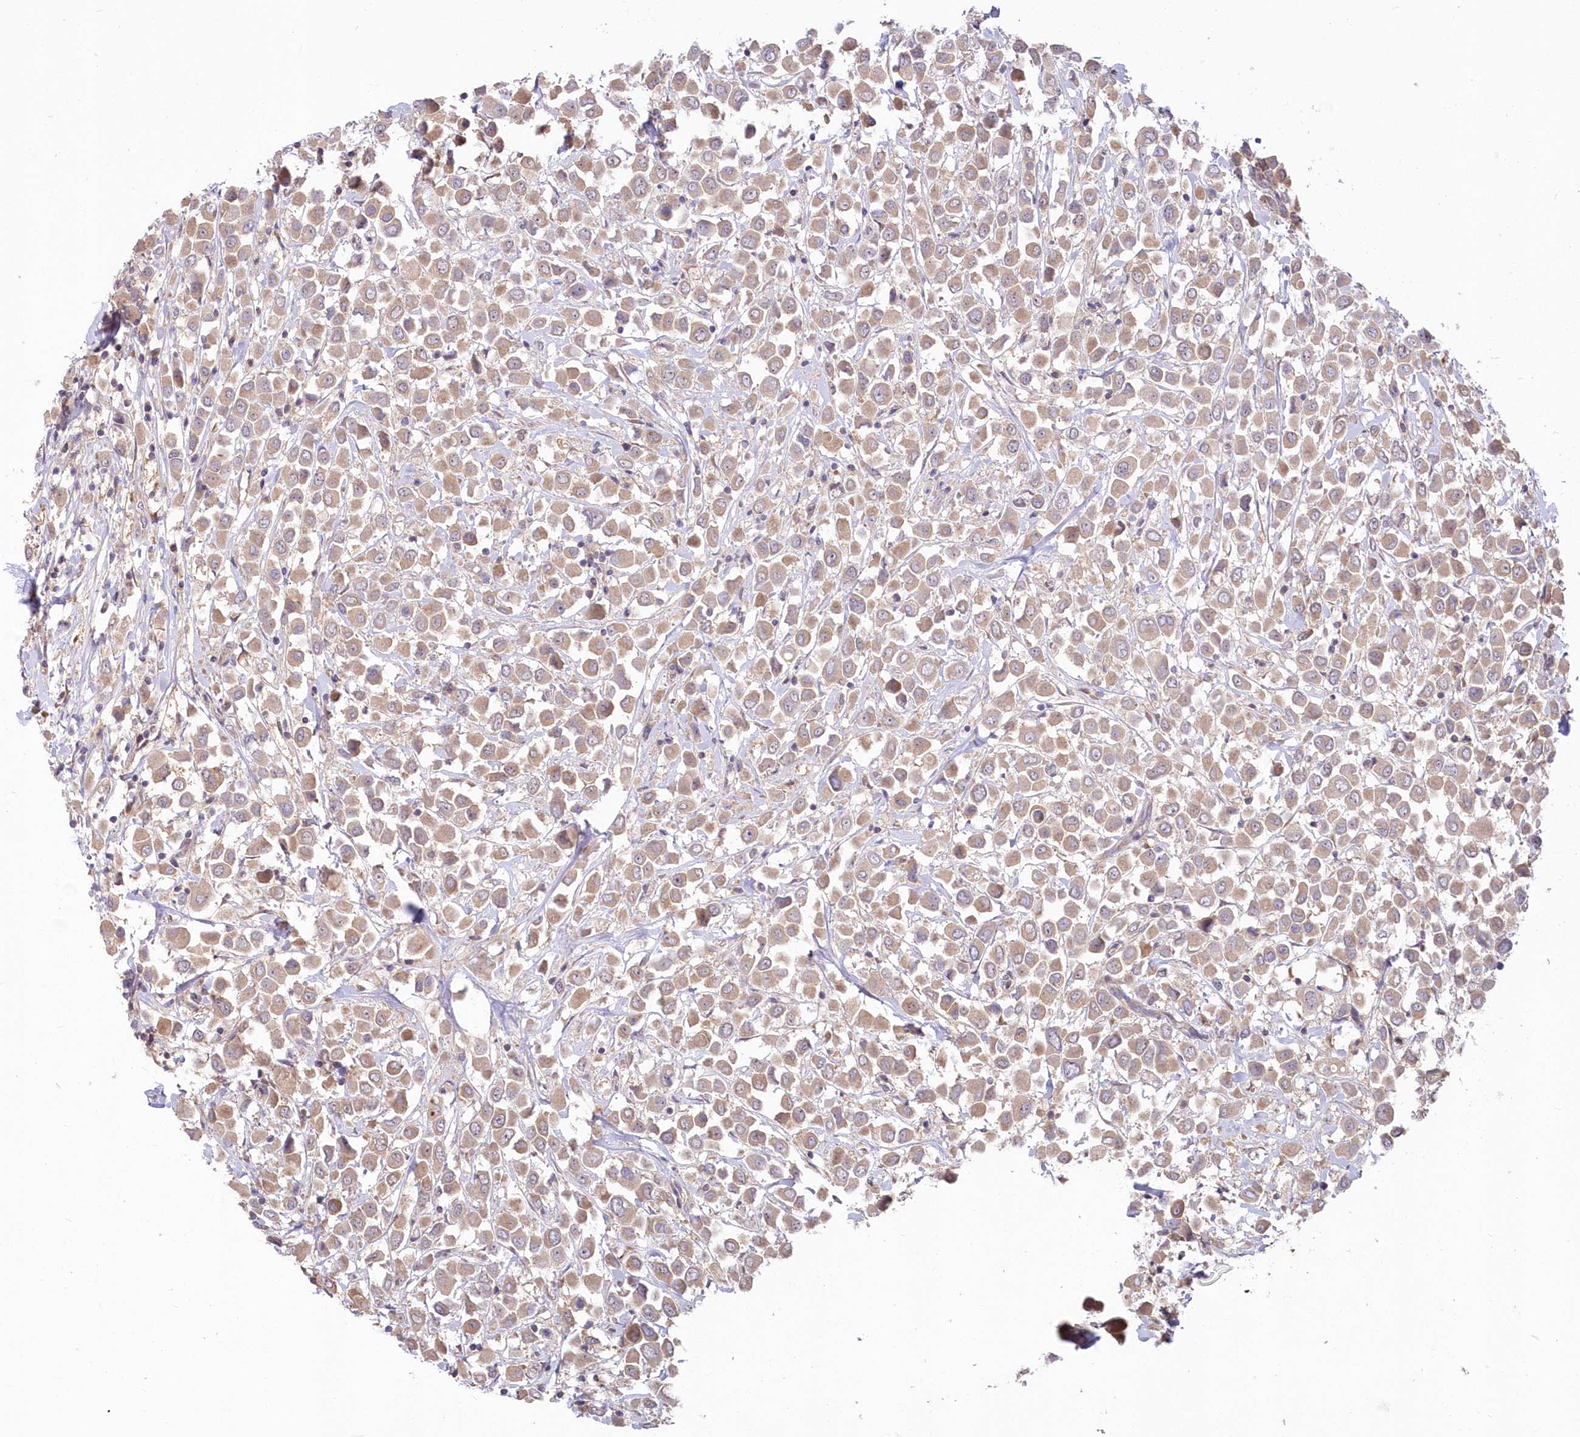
{"staining": {"intensity": "weak", "quantity": ">75%", "location": "cytoplasmic/membranous"}, "tissue": "breast cancer", "cell_type": "Tumor cells", "image_type": "cancer", "snomed": [{"axis": "morphology", "description": "Duct carcinoma"}, {"axis": "topography", "description": "Breast"}], "caption": "Immunohistochemistry of human breast intraductal carcinoma demonstrates low levels of weak cytoplasmic/membranous expression in about >75% of tumor cells. The protein is stained brown, and the nuclei are stained in blue (DAB IHC with brightfield microscopy, high magnification).", "gene": "TBCA", "patient": {"sex": "female", "age": 61}}